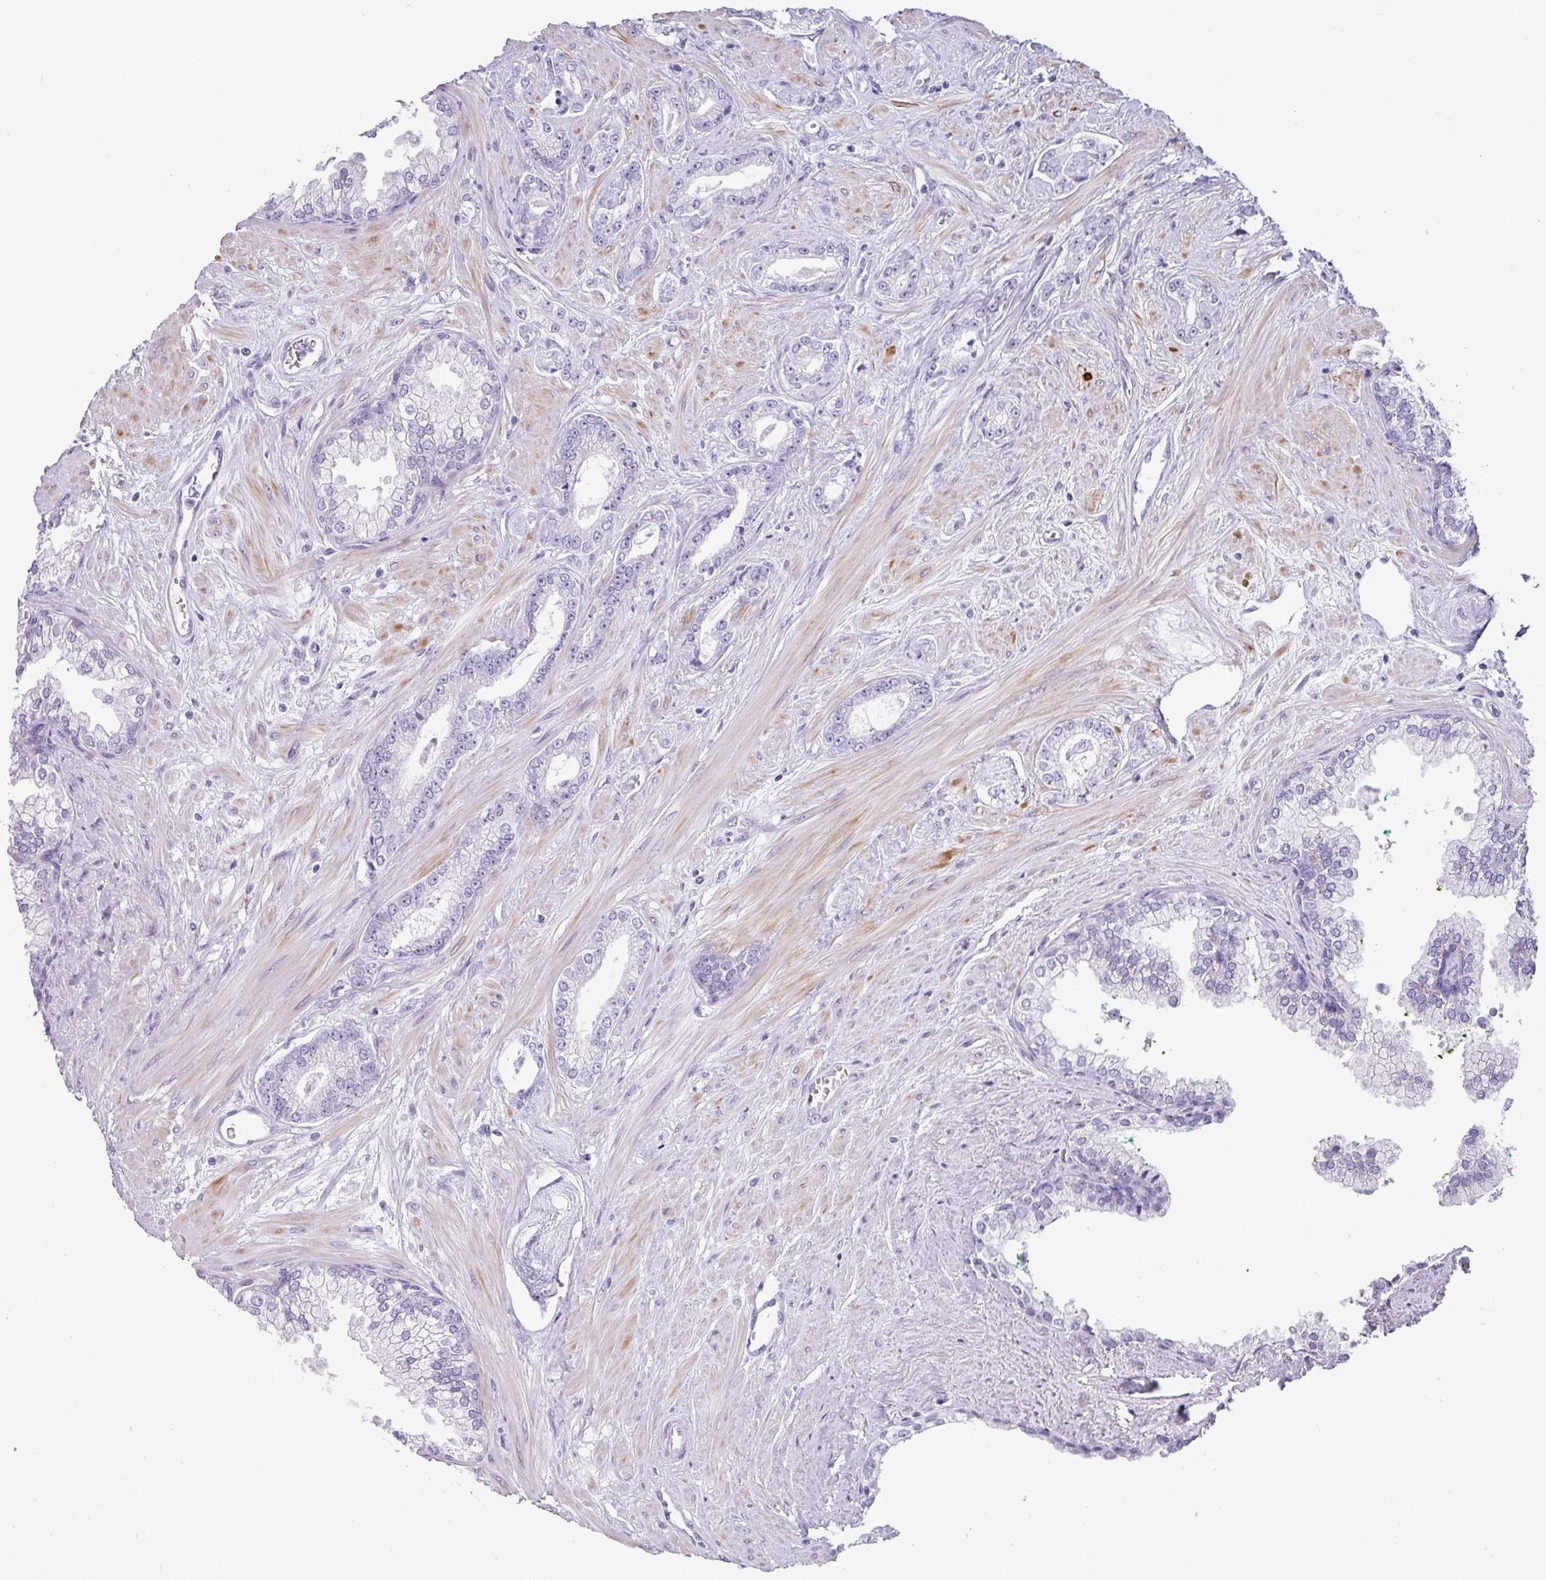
{"staining": {"intensity": "negative", "quantity": "none", "location": "none"}, "tissue": "prostate cancer", "cell_type": "Tumor cells", "image_type": "cancer", "snomed": [{"axis": "morphology", "description": "Adenocarcinoma, Low grade"}, {"axis": "topography", "description": "Prostate"}], "caption": "An IHC photomicrograph of prostate cancer (adenocarcinoma (low-grade)) is shown. There is no staining in tumor cells of prostate cancer (adenocarcinoma (low-grade)).", "gene": "ABCC5", "patient": {"sex": "male", "age": 60}}